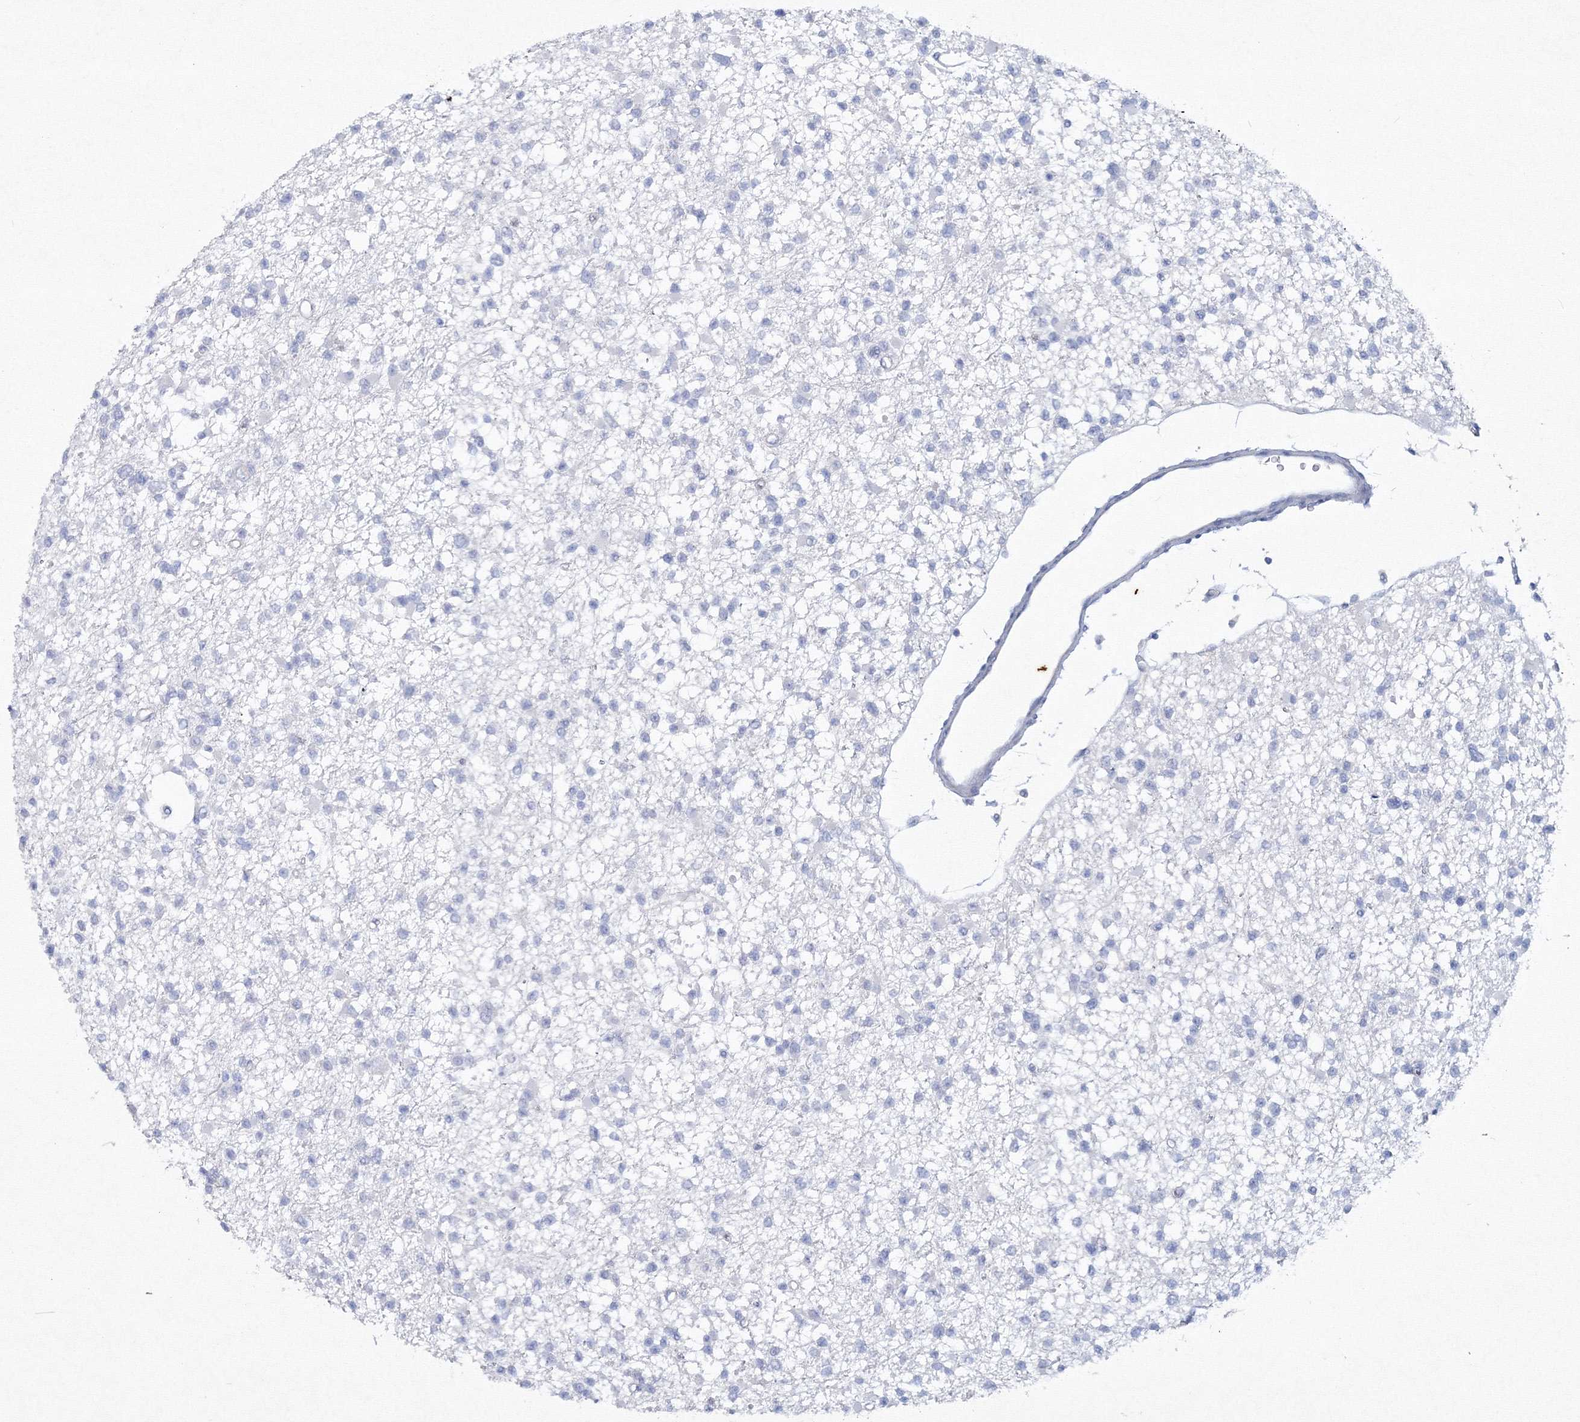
{"staining": {"intensity": "negative", "quantity": "none", "location": "none"}, "tissue": "glioma", "cell_type": "Tumor cells", "image_type": "cancer", "snomed": [{"axis": "morphology", "description": "Glioma, malignant, Low grade"}, {"axis": "topography", "description": "Brain"}], "caption": "The image exhibits no significant positivity in tumor cells of low-grade glioma (malignant).", "gene": "GCKR", "patient": {"sex": "female", "age": 22}}